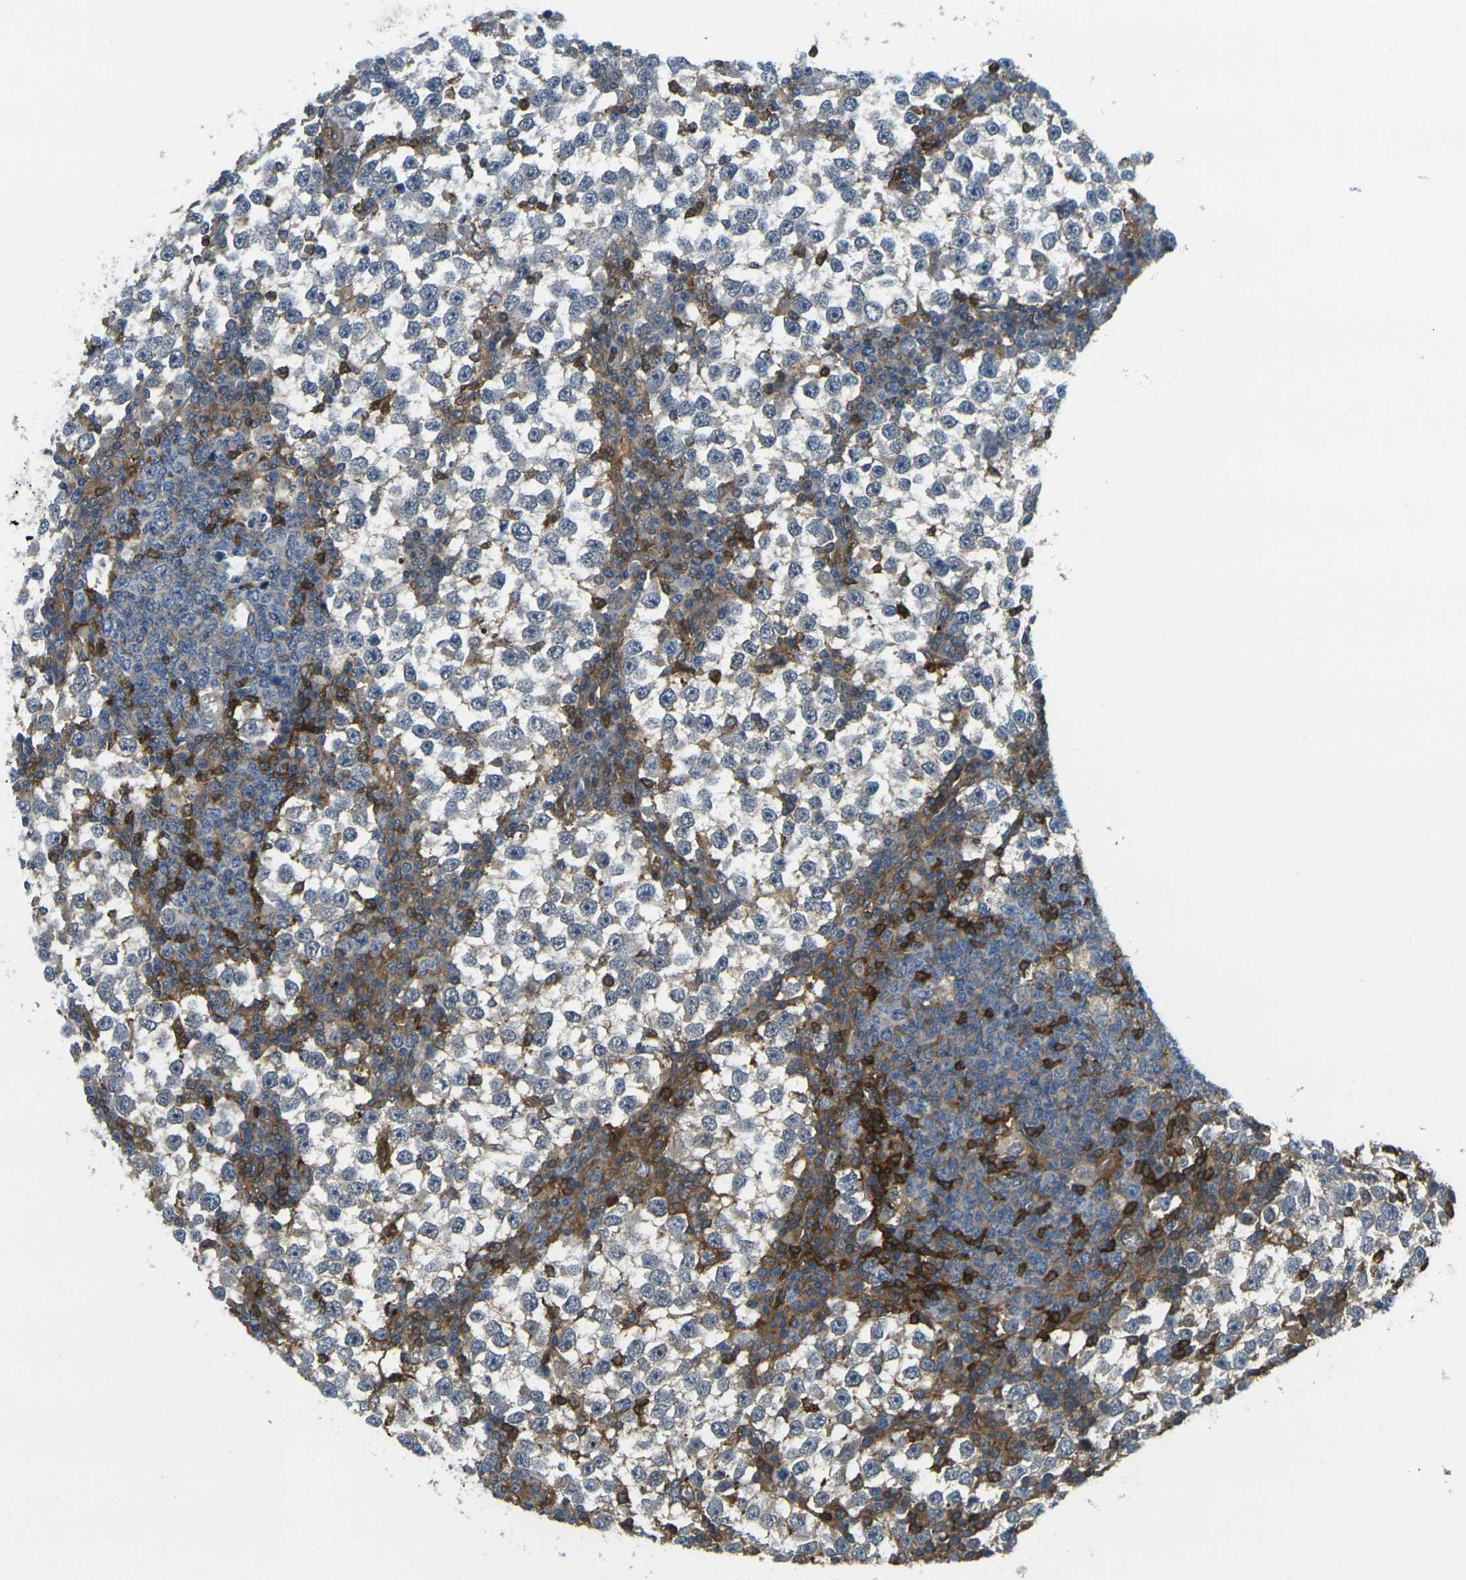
{"staining": {"intensity": "weak", "quantity": "<25%", "location": "cytoplasmic/membranous"}, "tissue": "testis cancer", "cell_type": "Tumor cells", "image_type": "cancer", "snomed": [{"axis": "morphology", "description": "Seminoma, NOS"}, {"axis": "topography", "description": "Testis"}], "caption": "Immunohistochemistry micrograph of neoplastic tissue: testis seminoma stained with DAB (3,3'-diaminobenzidine) demonstrates no significant protein positivity in tumor cells.", "gene": "LASP1", "patient": {"sex": "male", "age": 65}}